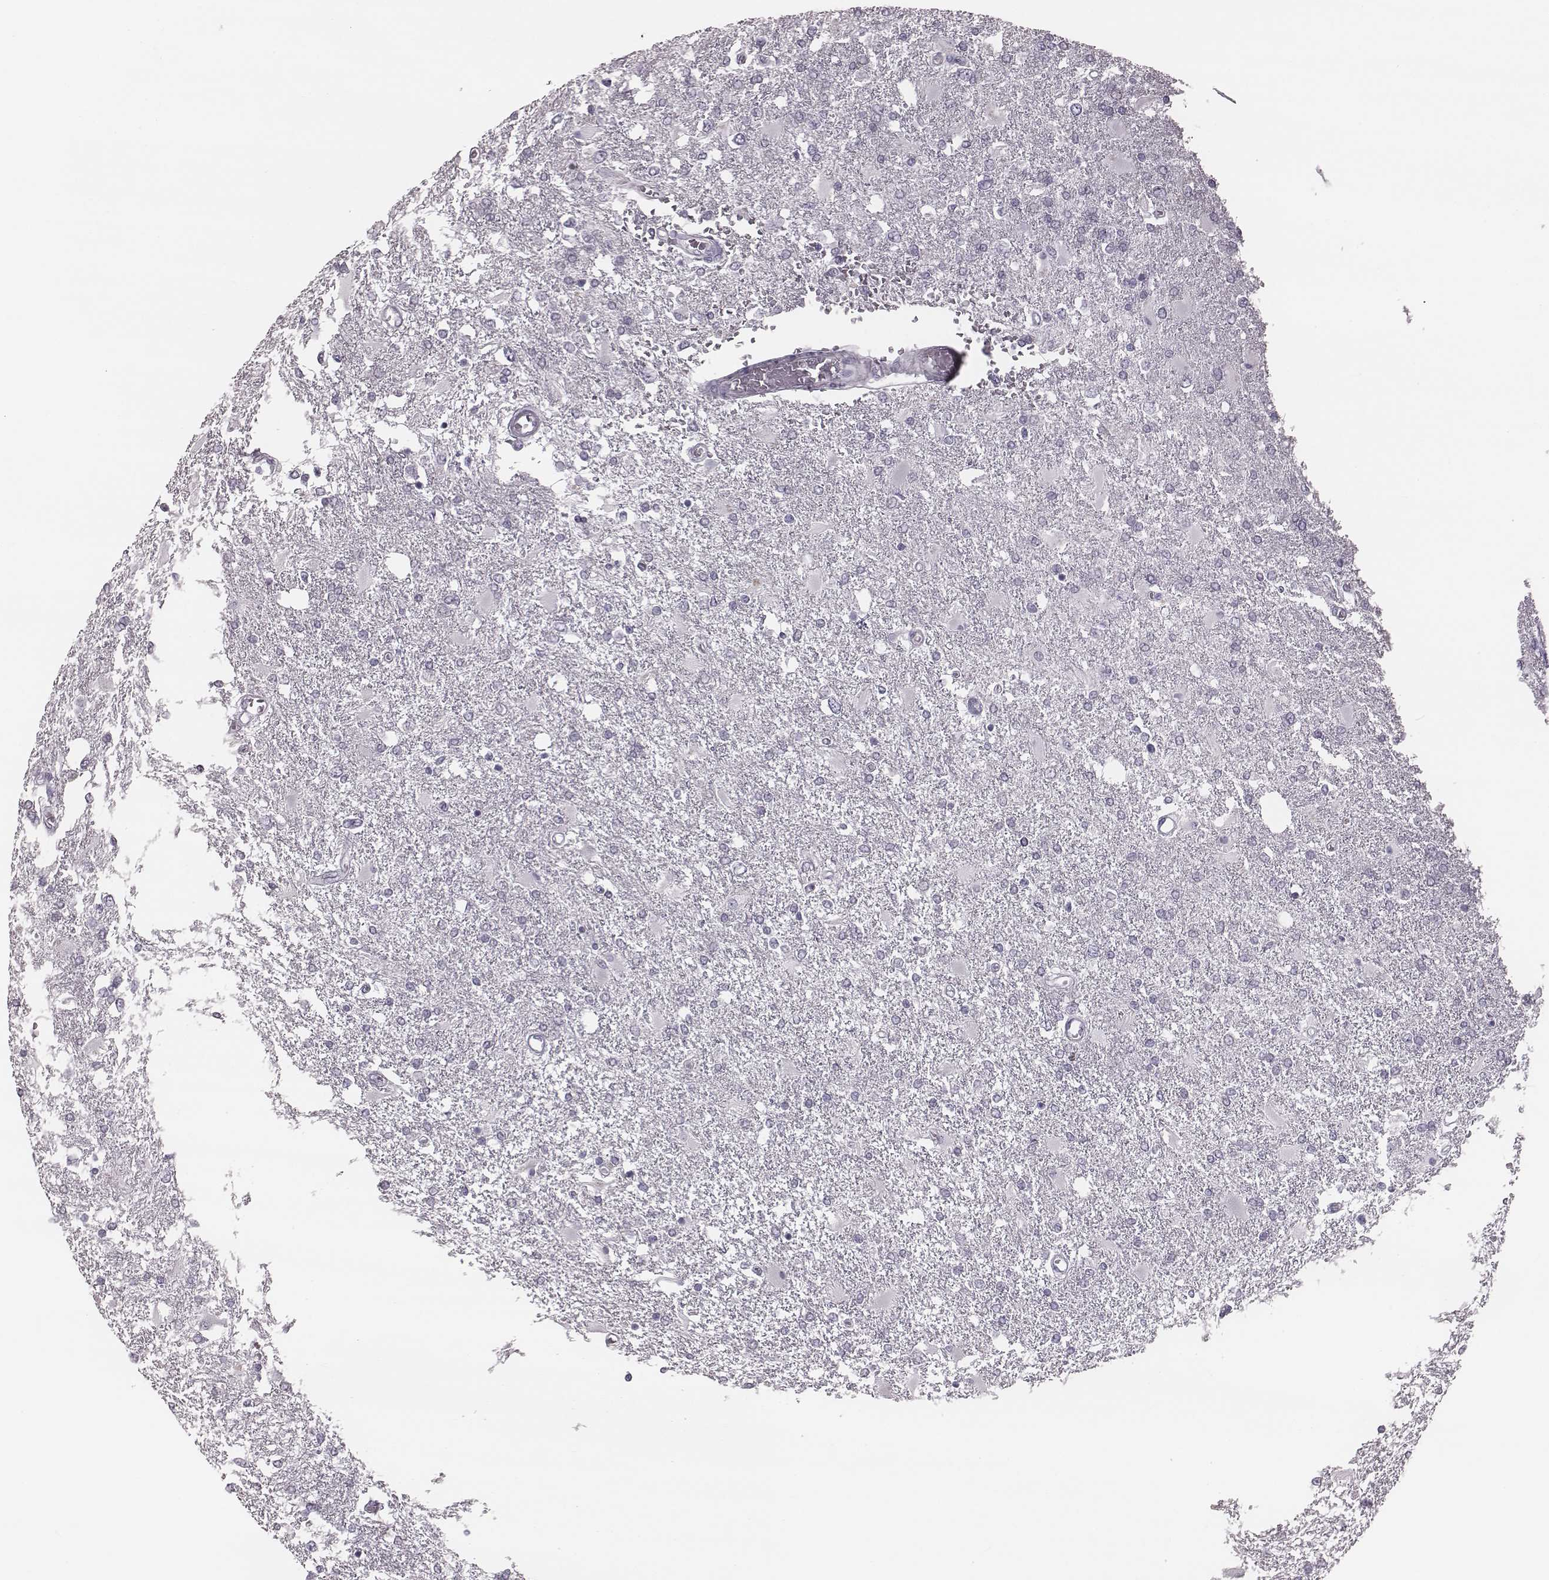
{"staining": {"intensity": "negative", "quantity": "none", "location": "none"}, "tissue": "glioma", "cell_type": "Tumor cells", "image_type": "cancer", "snomed": [{"axis": "morphology", "description": "Glioma, malignant, High grade"}, {"axis": "topography", "description": "Cerebral cortex"}], "caption": "High power microscopy photomicrograph of an IHC image of malignant high-grade glioma, revealing no significant positivity in tumor cells.", "gene": "KRT74", "patient": {"sex": "male", "age": 79}}